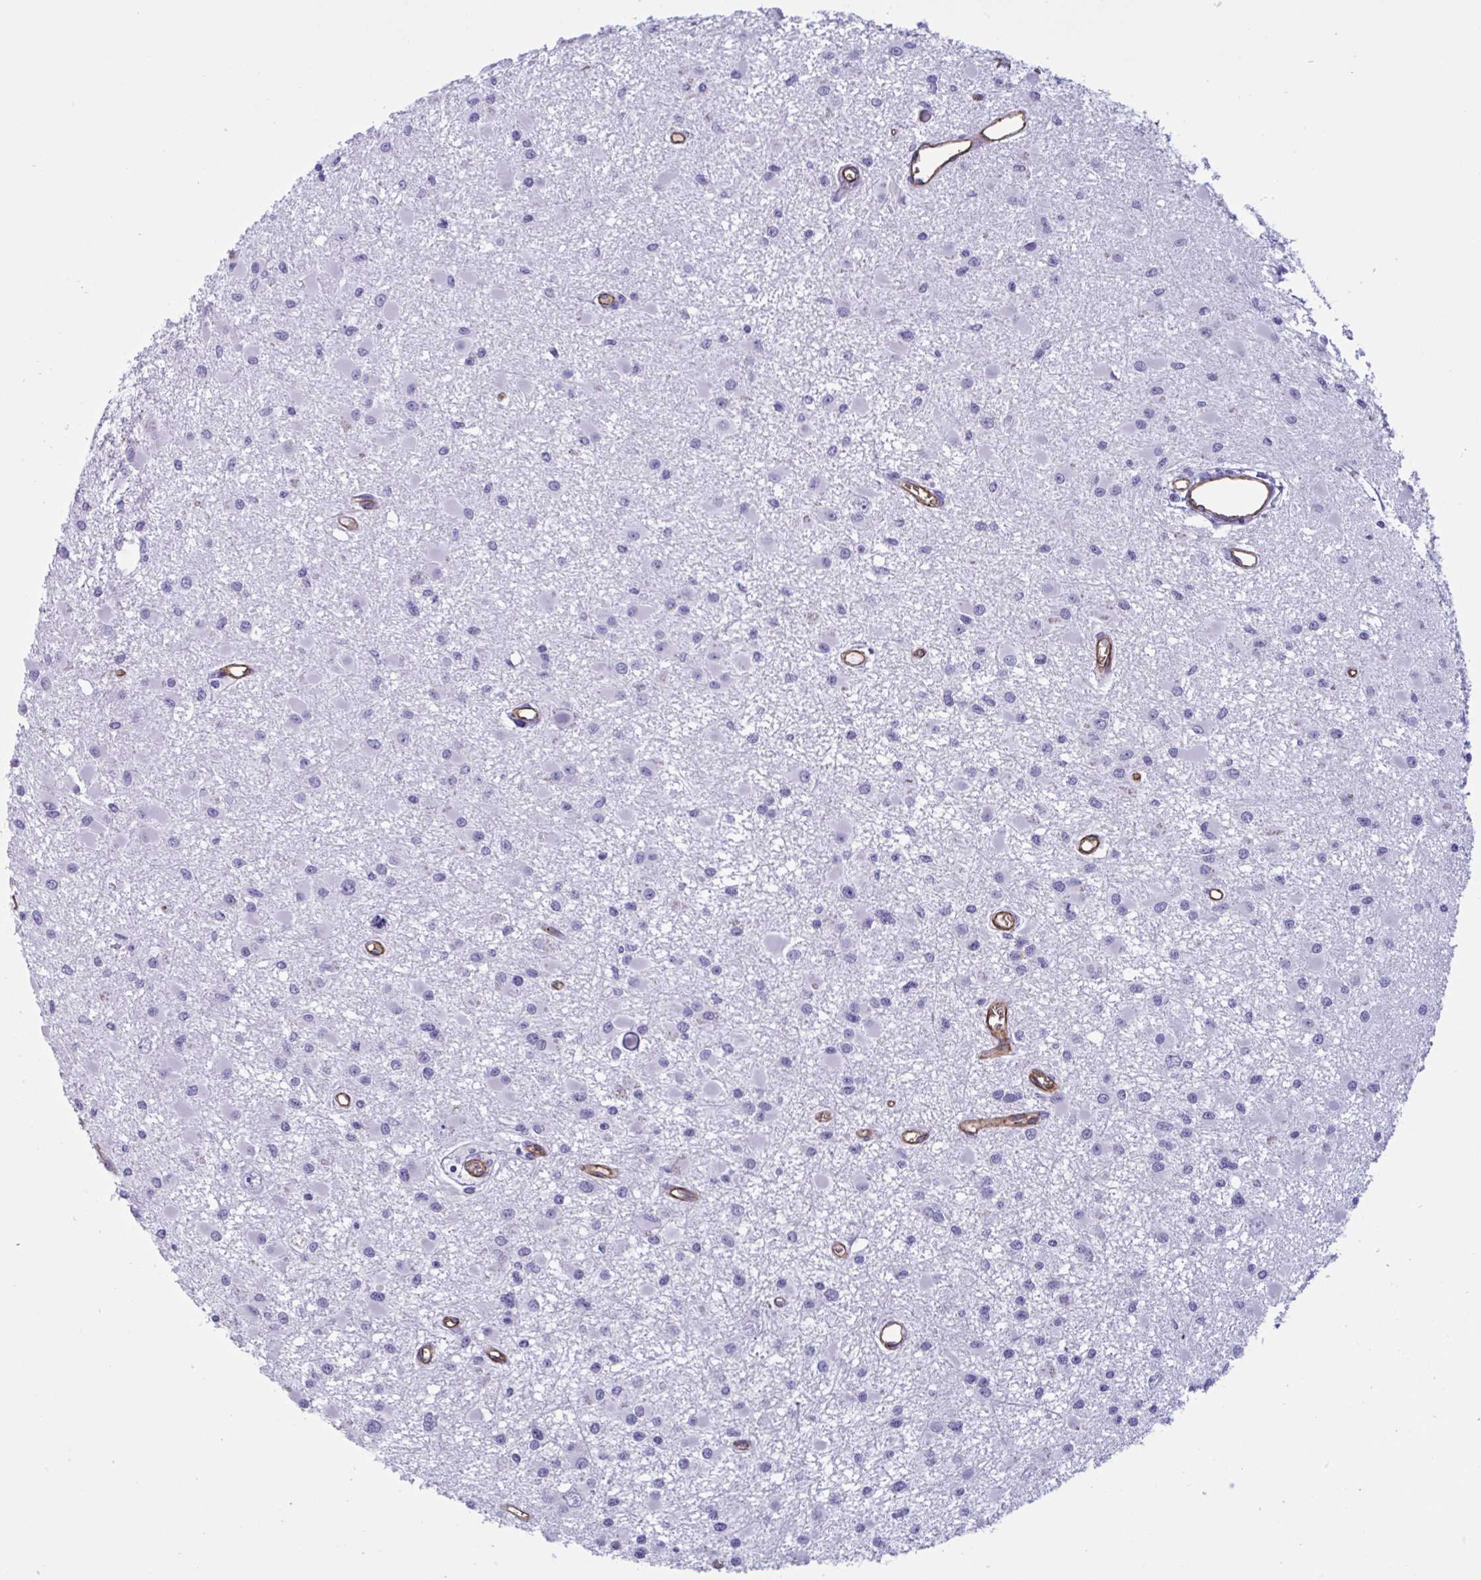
{"staining": {"intensity": "negative", "quantity": "none", "location": "none"}, "tissue": "glioma", "cell_type": "Tumor cells", "image_type": "cancer", "snomed": [{"axis": "morphology", "description": "Glioma, malignant, High grade"}, {"axis": "topography", "description": "Brain"}], "caption": "Immunohistochemistry (IHC) image of malignant high-grade glioma stained for a protein (brown), which shows no positivity in tumor cells.", "gene": "SLC2A1", "patient": {"sex": "male", "age": 54}}